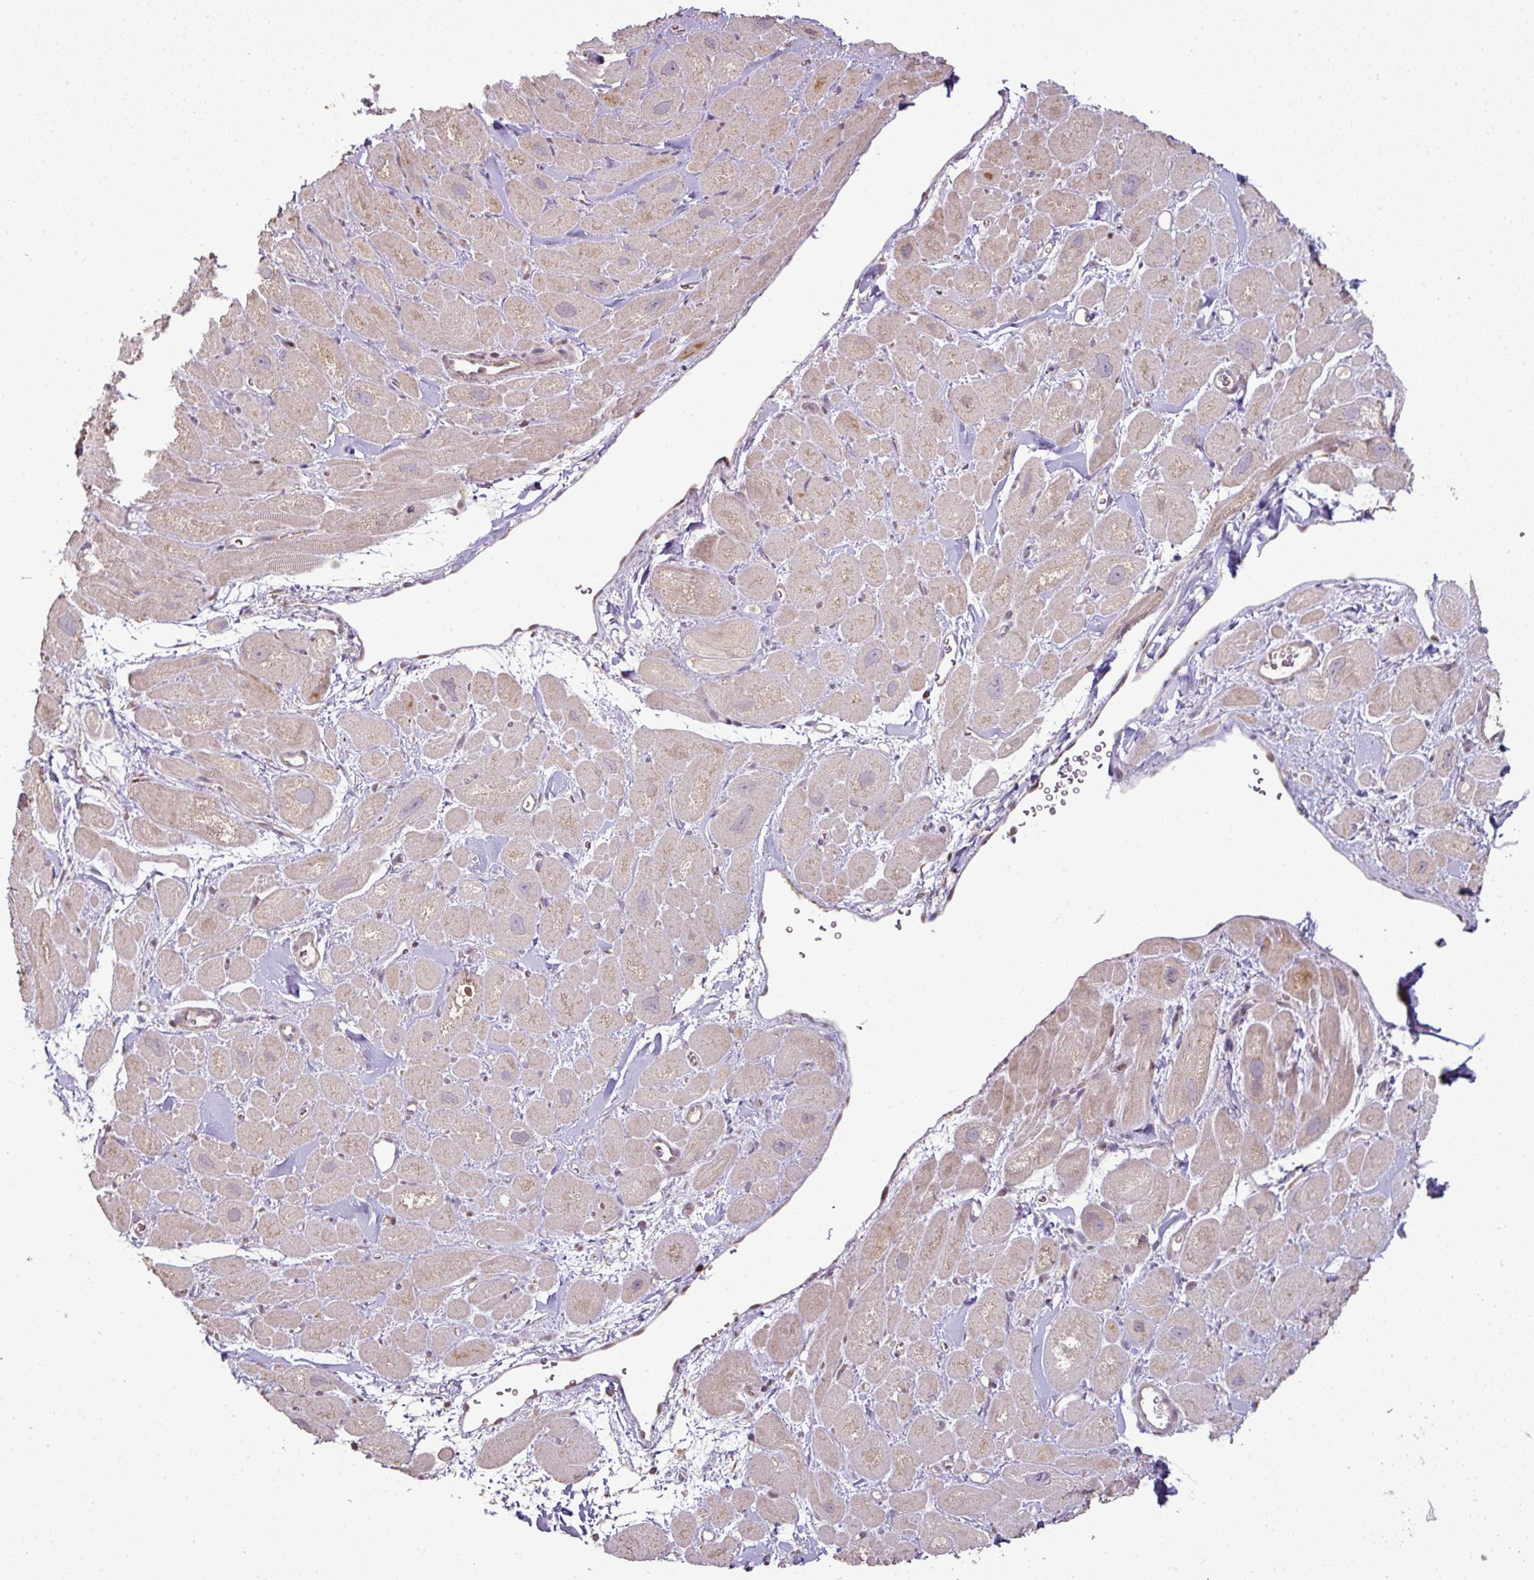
{"staining": {"intensity": "weak", "quantity": "<25%", "location": "cytoplasmic/membranous"}, "tissue": "heart muscle", "cell_type": "Cardiomyocytes", "image_type": "normal", "snomed": [{"axis": "morphology", "description": "Normal tissue, NOS"}, {"axis": "topography", "description": "Heart"}], "caption": "An immunohistochemistry (IHC) micrograph of benign heart muscle is shown. There is no staining in cardiomyocytes of heart muscle.", "gene": "CXCR5", "patient": {"sex": "male", "age": 49}}